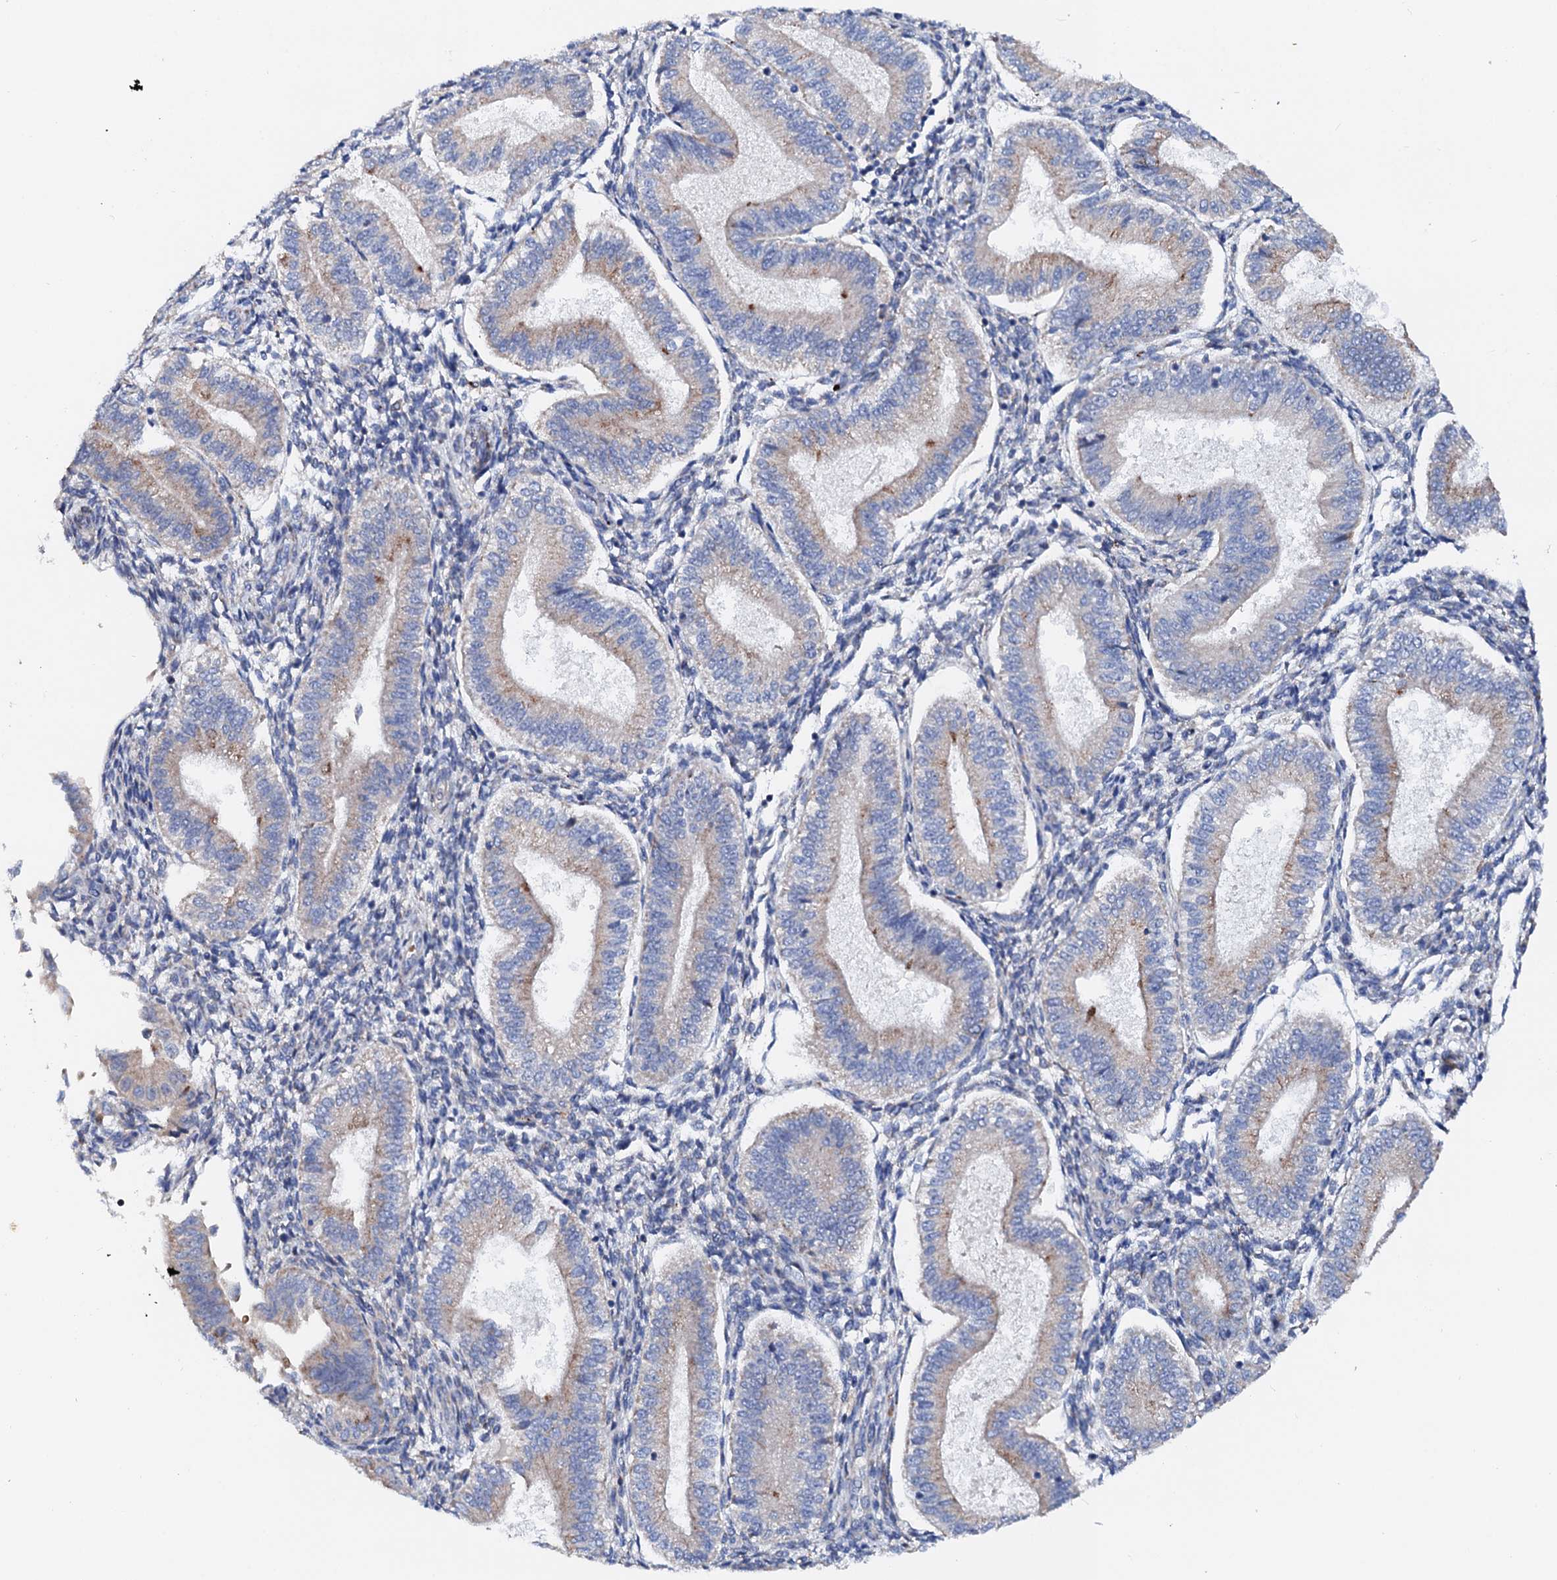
{"staining": {"intensity": "negative", "quantity": "none", "location": "none"}, "tissue": "endometrium", "cell_type": "Cells in endometrial stroma", "image_type": "normal", "snomed": [{"axis": "morphology", "description": "Normal tissue, NOS"}, {"axis": "topography", "description": "Endometrium"}], "caption": "A high-resolution histopathology image shows immunohistochemistry staining of normal endometrium, which exhibits no significant expression in cells in endometrial stroma.", "gene": "SLC10A7", "patient": {"sex": "female", "age": 39}}